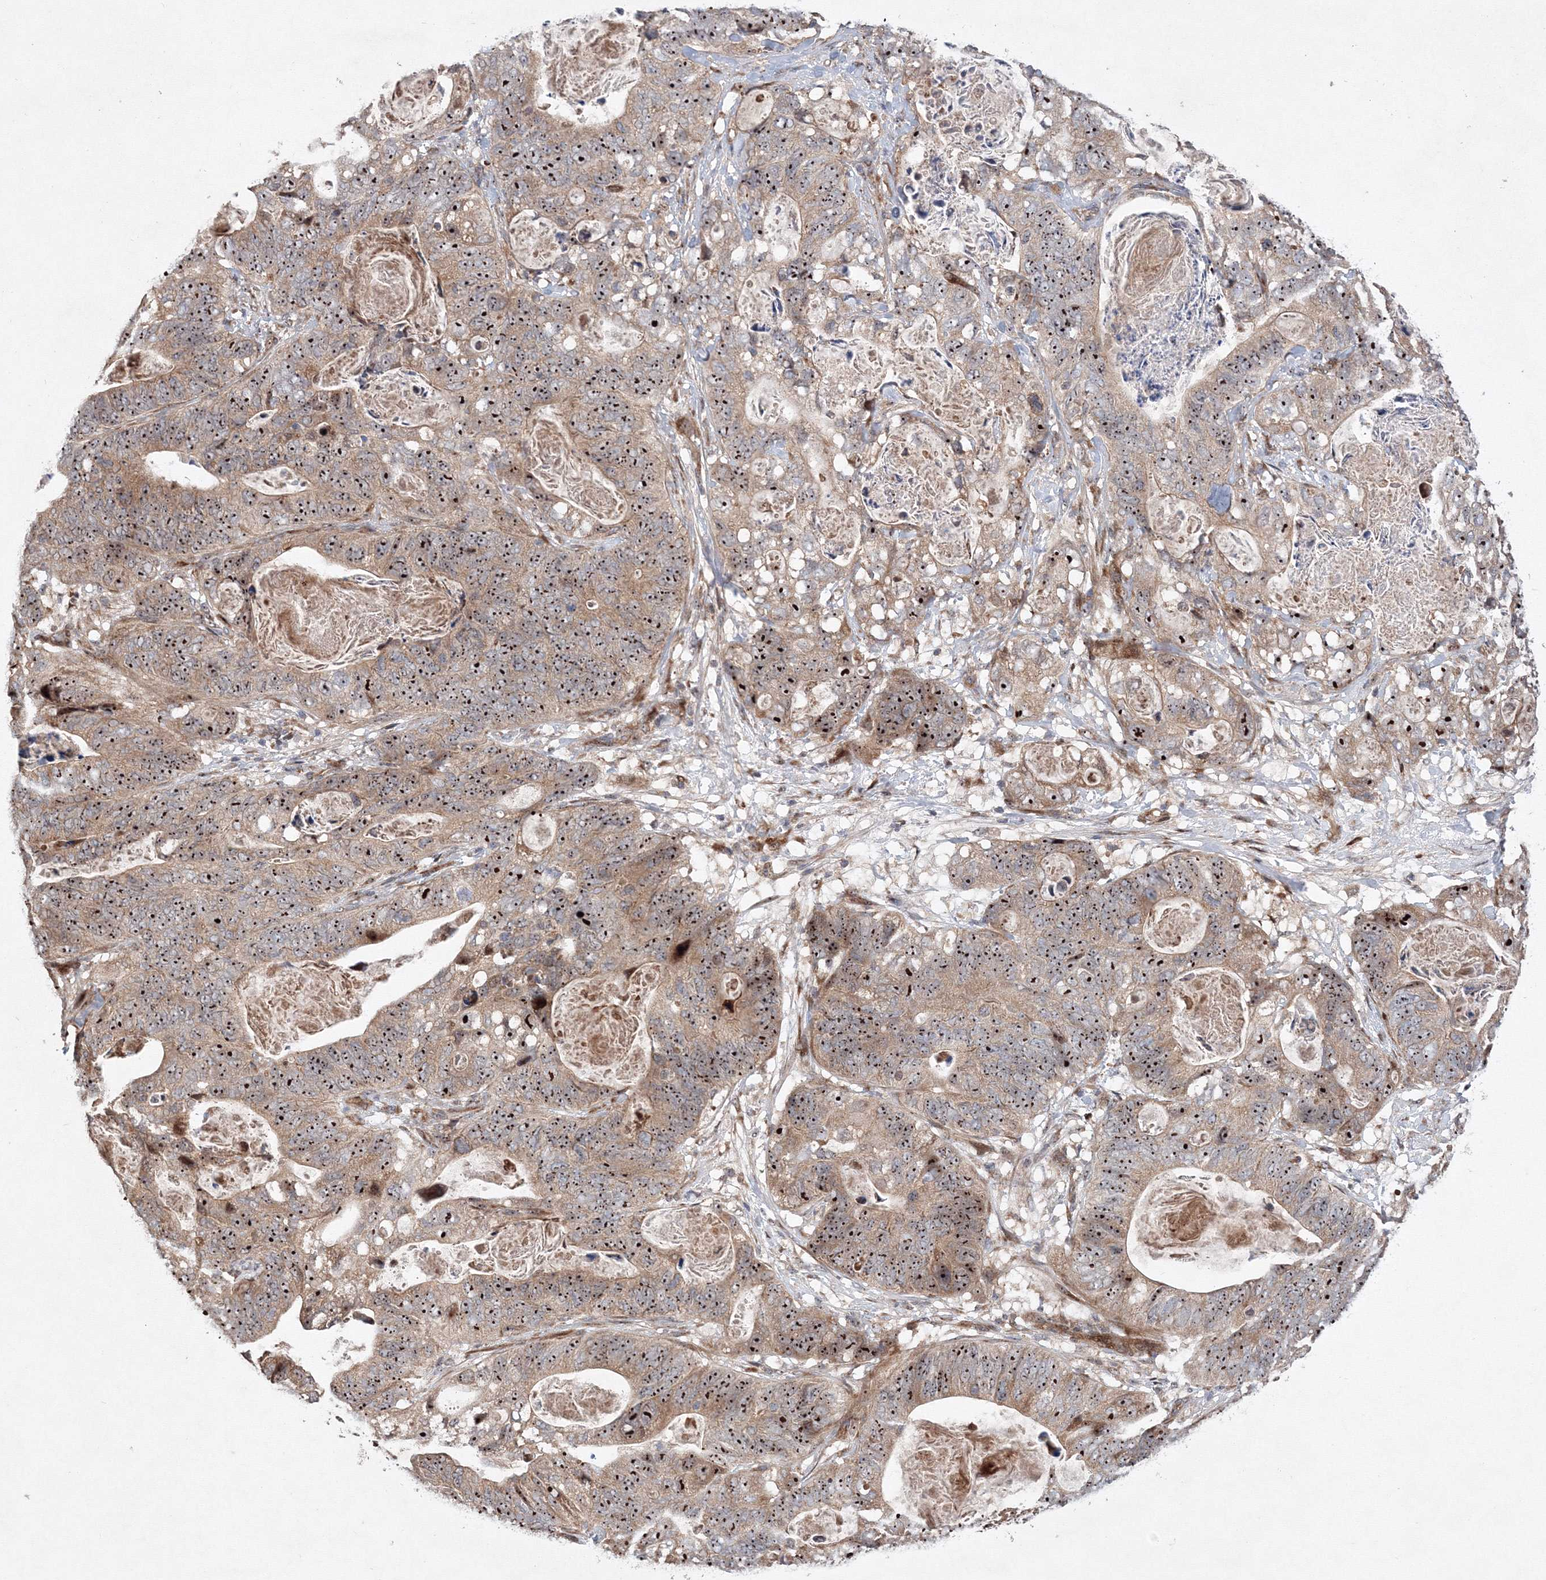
{"staining": {"intensity": "strong", "quantity": ">75%", "location": "cytoplasmic/membranous,nuclear"}, "tissue": "stomach cancer", "cell_type": "Tumor cells", "image_type": "cancer", "snomed": [{"axis": "morphology", "description": "Normal tissue, NOS"}, {"axis": "morphology", "description": "Adenocarcinoma, NOS"}, {"axis": "topography", "description": "Stomach"}], "caption": "Stomach cancer (adenocarcinoma) stained with IHC demonstrates strong cytoplasmic/membranous and nuclear expression in about >75% of tumor cells.", "gene": "ANKAR", "patient": {"sex": "female", "age": 89}}